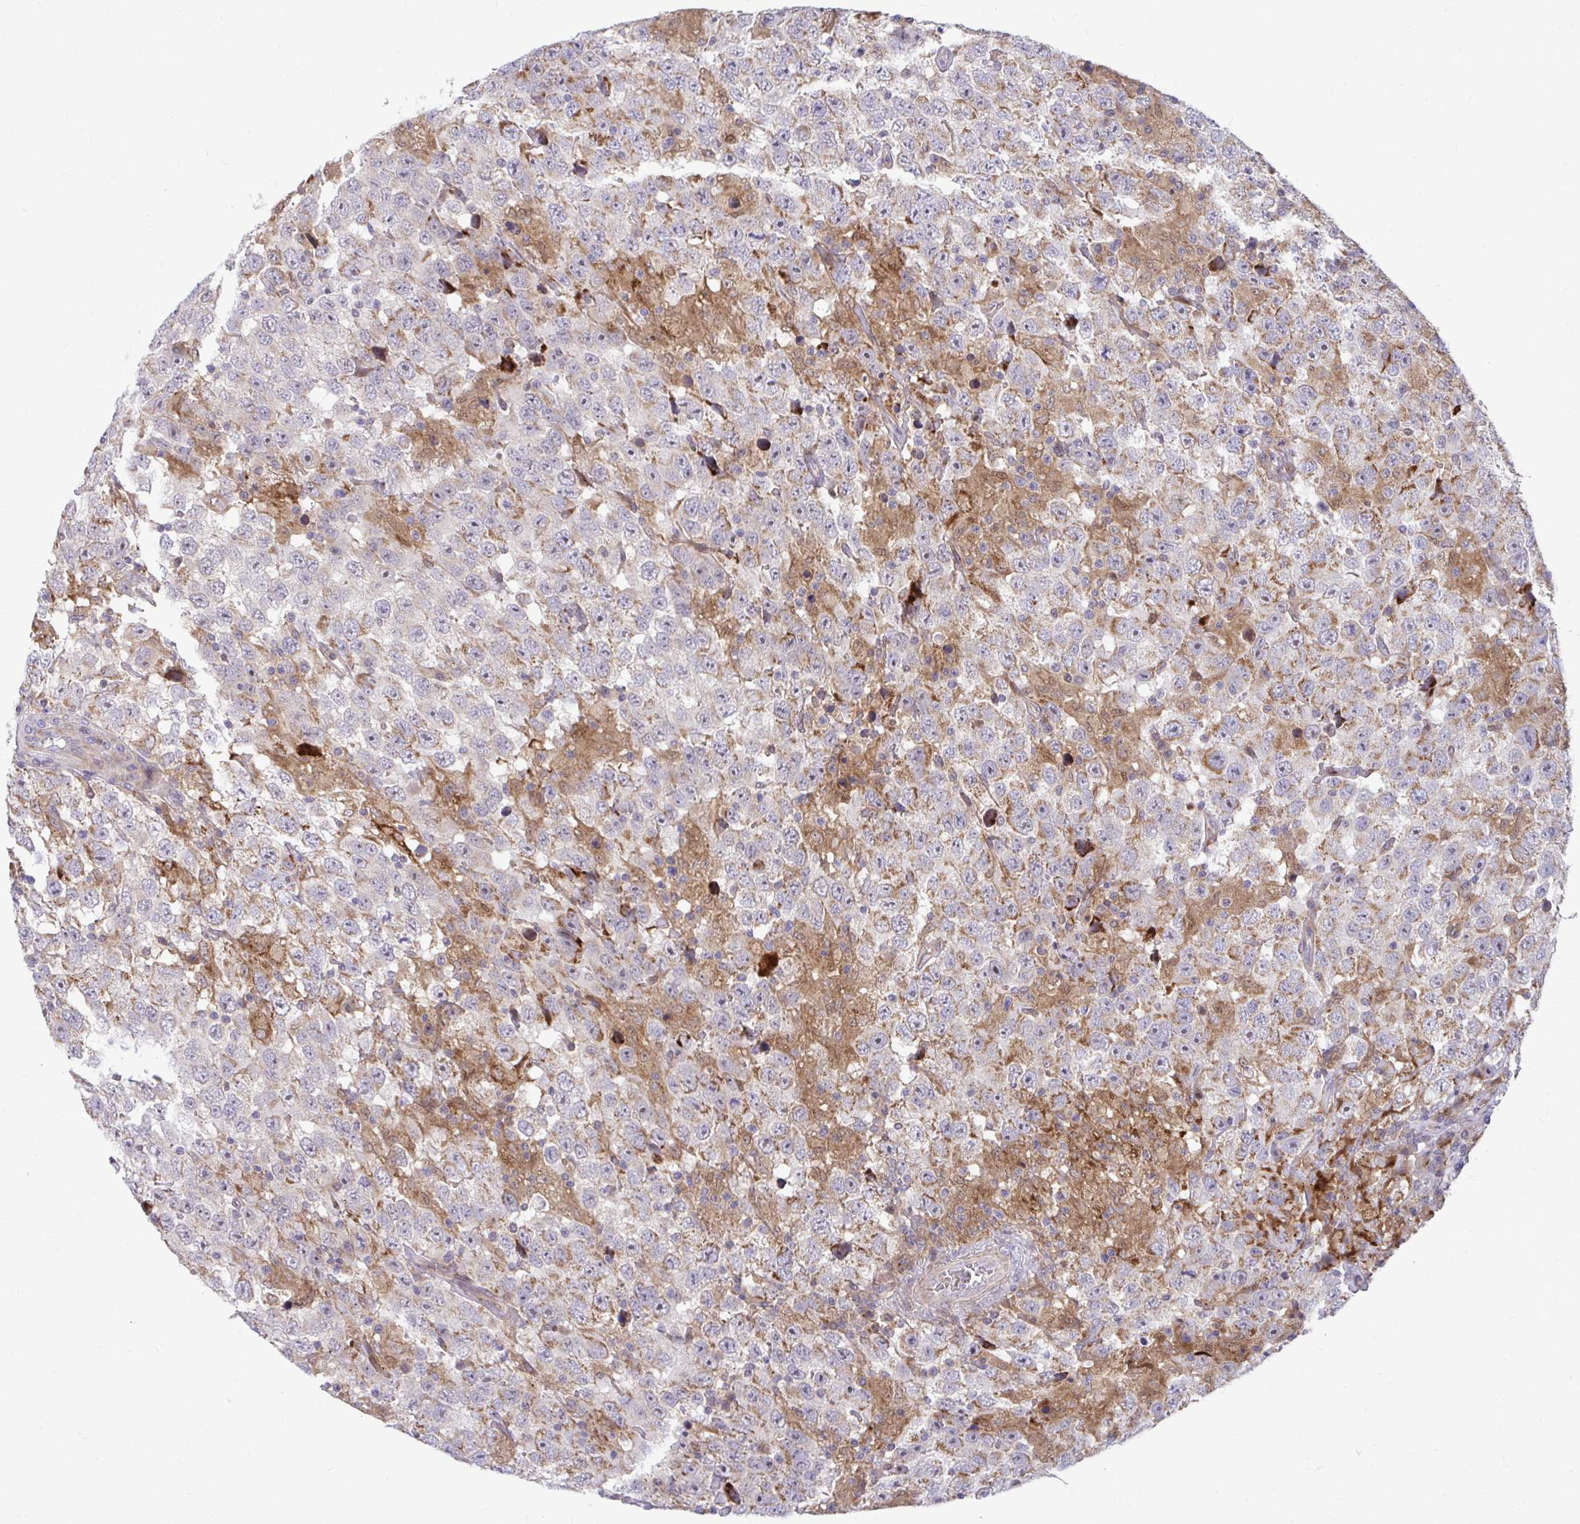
{"staining": {"intensity": "moderate", "quantity": "<25%", "location": "cytoplasmic/membranous"}, "tissue": "testis cancer", "cell_type": "Tumor cells", "image_type": "cancer", "snomed": [{"axis": "morphology", "description": "Seminoma, NOS"}, {"axis": "topography", "description": "Testis"}], "caption": "A micrograph of testis seminoma stained for a protein reveals moderate cytoplasmic/membranous brown staining in tumor cells.", "gene": "C16orf54", "patient": {"sex": "male", "age": 41}}